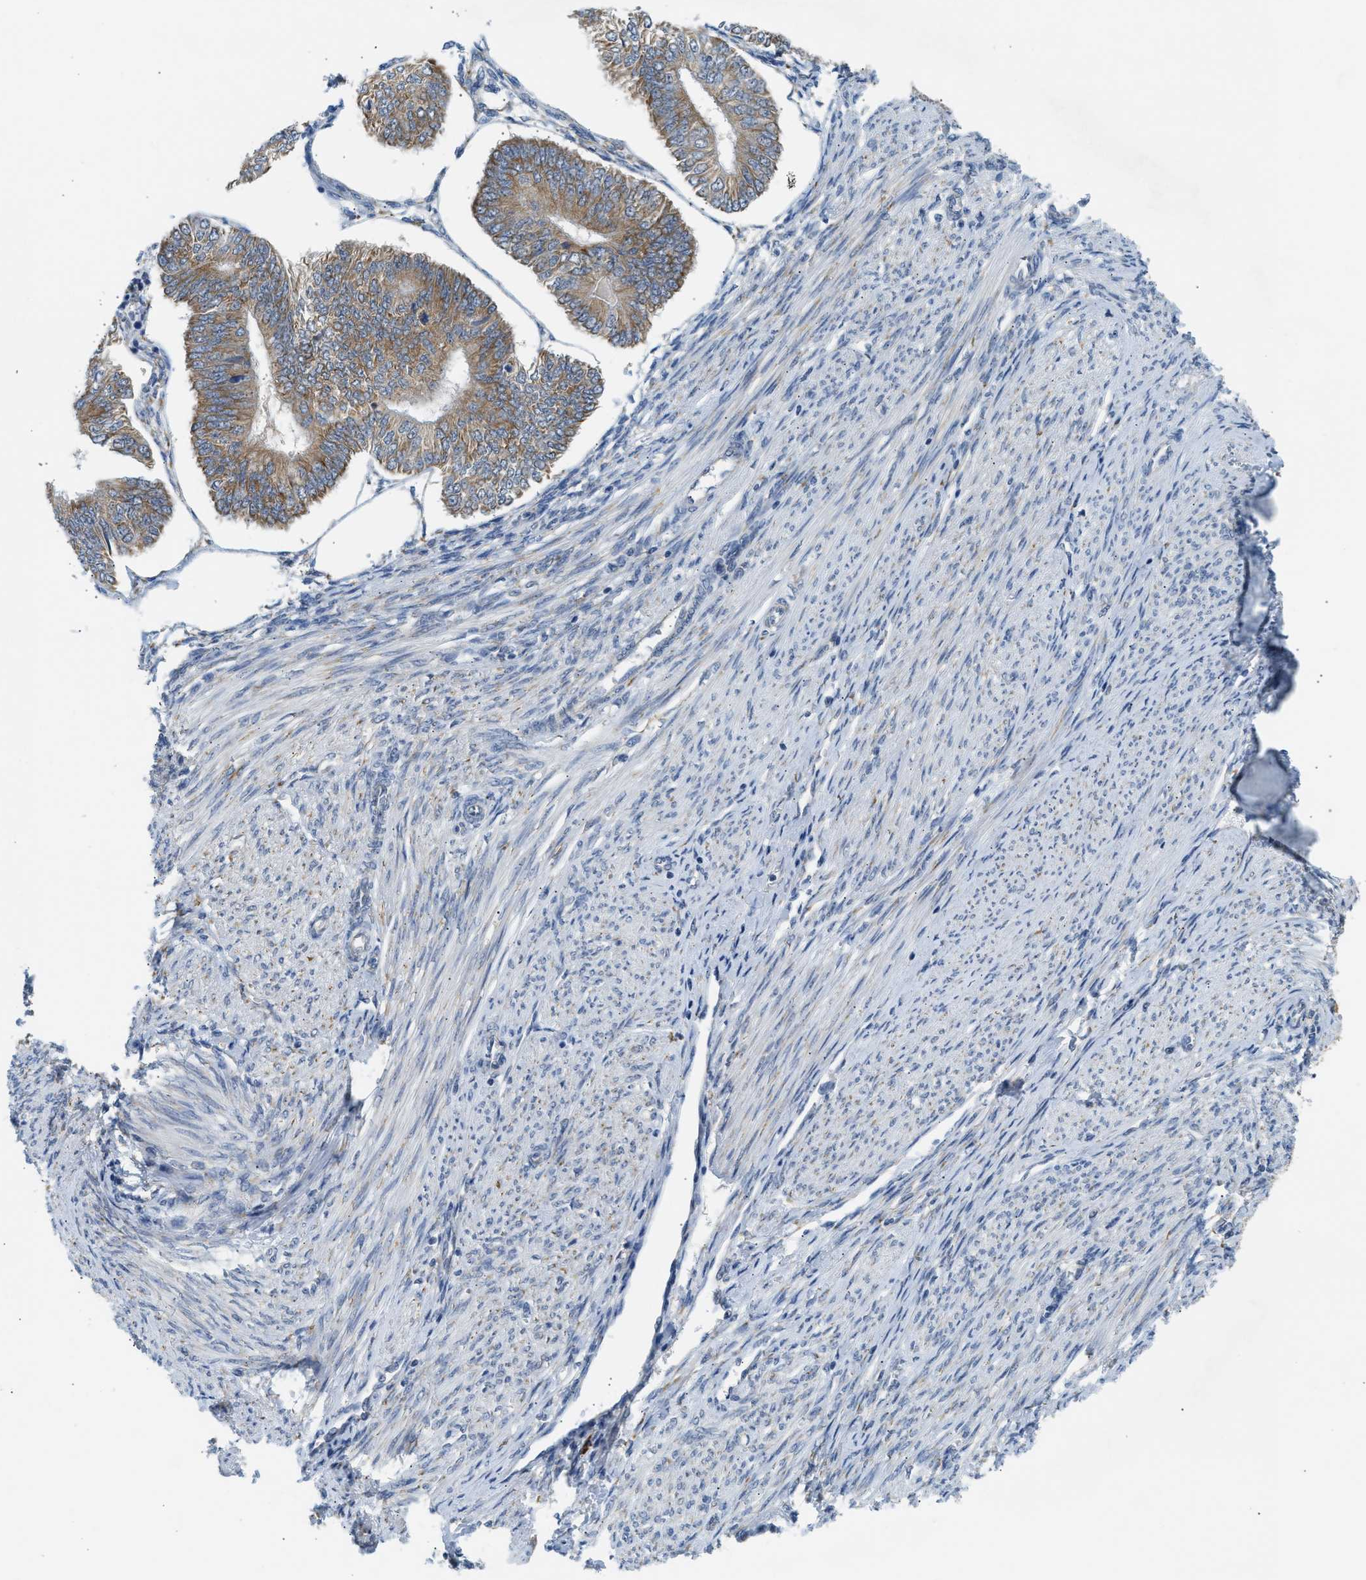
{"staining": {"intensity": "moderate", "quantity": ">75%", "location": "cytoplasmic/membranous"}, "tissue": "endometrial cancer", "cell_type": "Tumor cells", "image_type": "cancer", "snomed": [{"axis": "morphology", "description": "Adenocarcinoma, NOS"}, {"axis": "topography", "description": "Endometrium"}], "caption": "The immunohistochemical stain highlights moderate cytoplasmic/membranous expression in tumor cells of endometrial cancer (adenocarcinoma) tissue.", "gene": "KCNC2", "patient": {"sex": "female", "age": 58}}